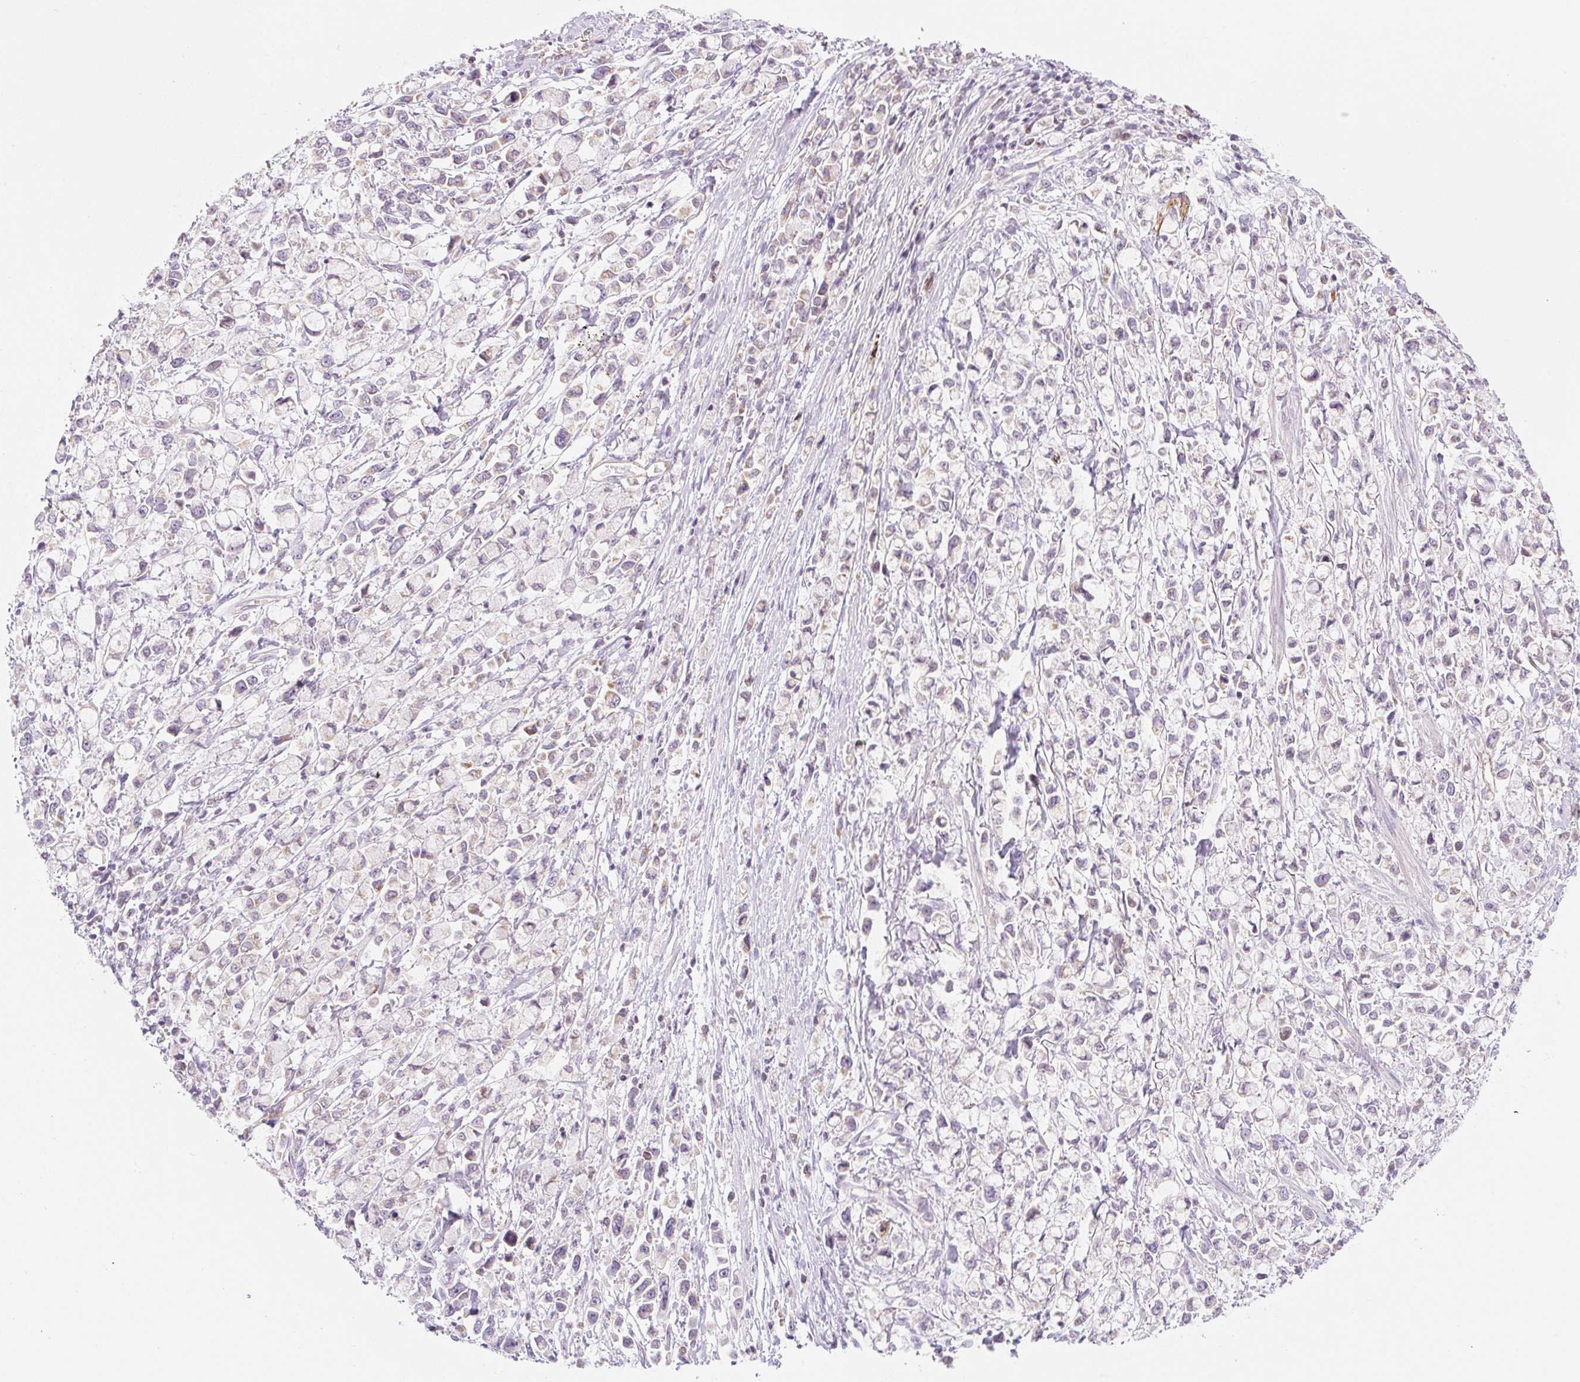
{"staining": {"intensity": "weak", "quantity": "<25%", "location": "cytoplasmic/membranous"}, "tissue": "stomach cancer", "cell_type": "Tumor cells", "image_type": "cancer", "snomed": [{"axis": "morphology", "description": "Adenocarcinoma, NOS"}, {"axis": "topography", "description": "Stomach"}], "caption": "IHC photomicrograph of neoplastic tissue: human stomach adenocarcinoma stained with DAB (3,3'-diaminobenzidine) exhibits no significant protein positivity in tumor cells.", "gene": "CASKIN1", "patient": {"sex": "female", "age": 81}}